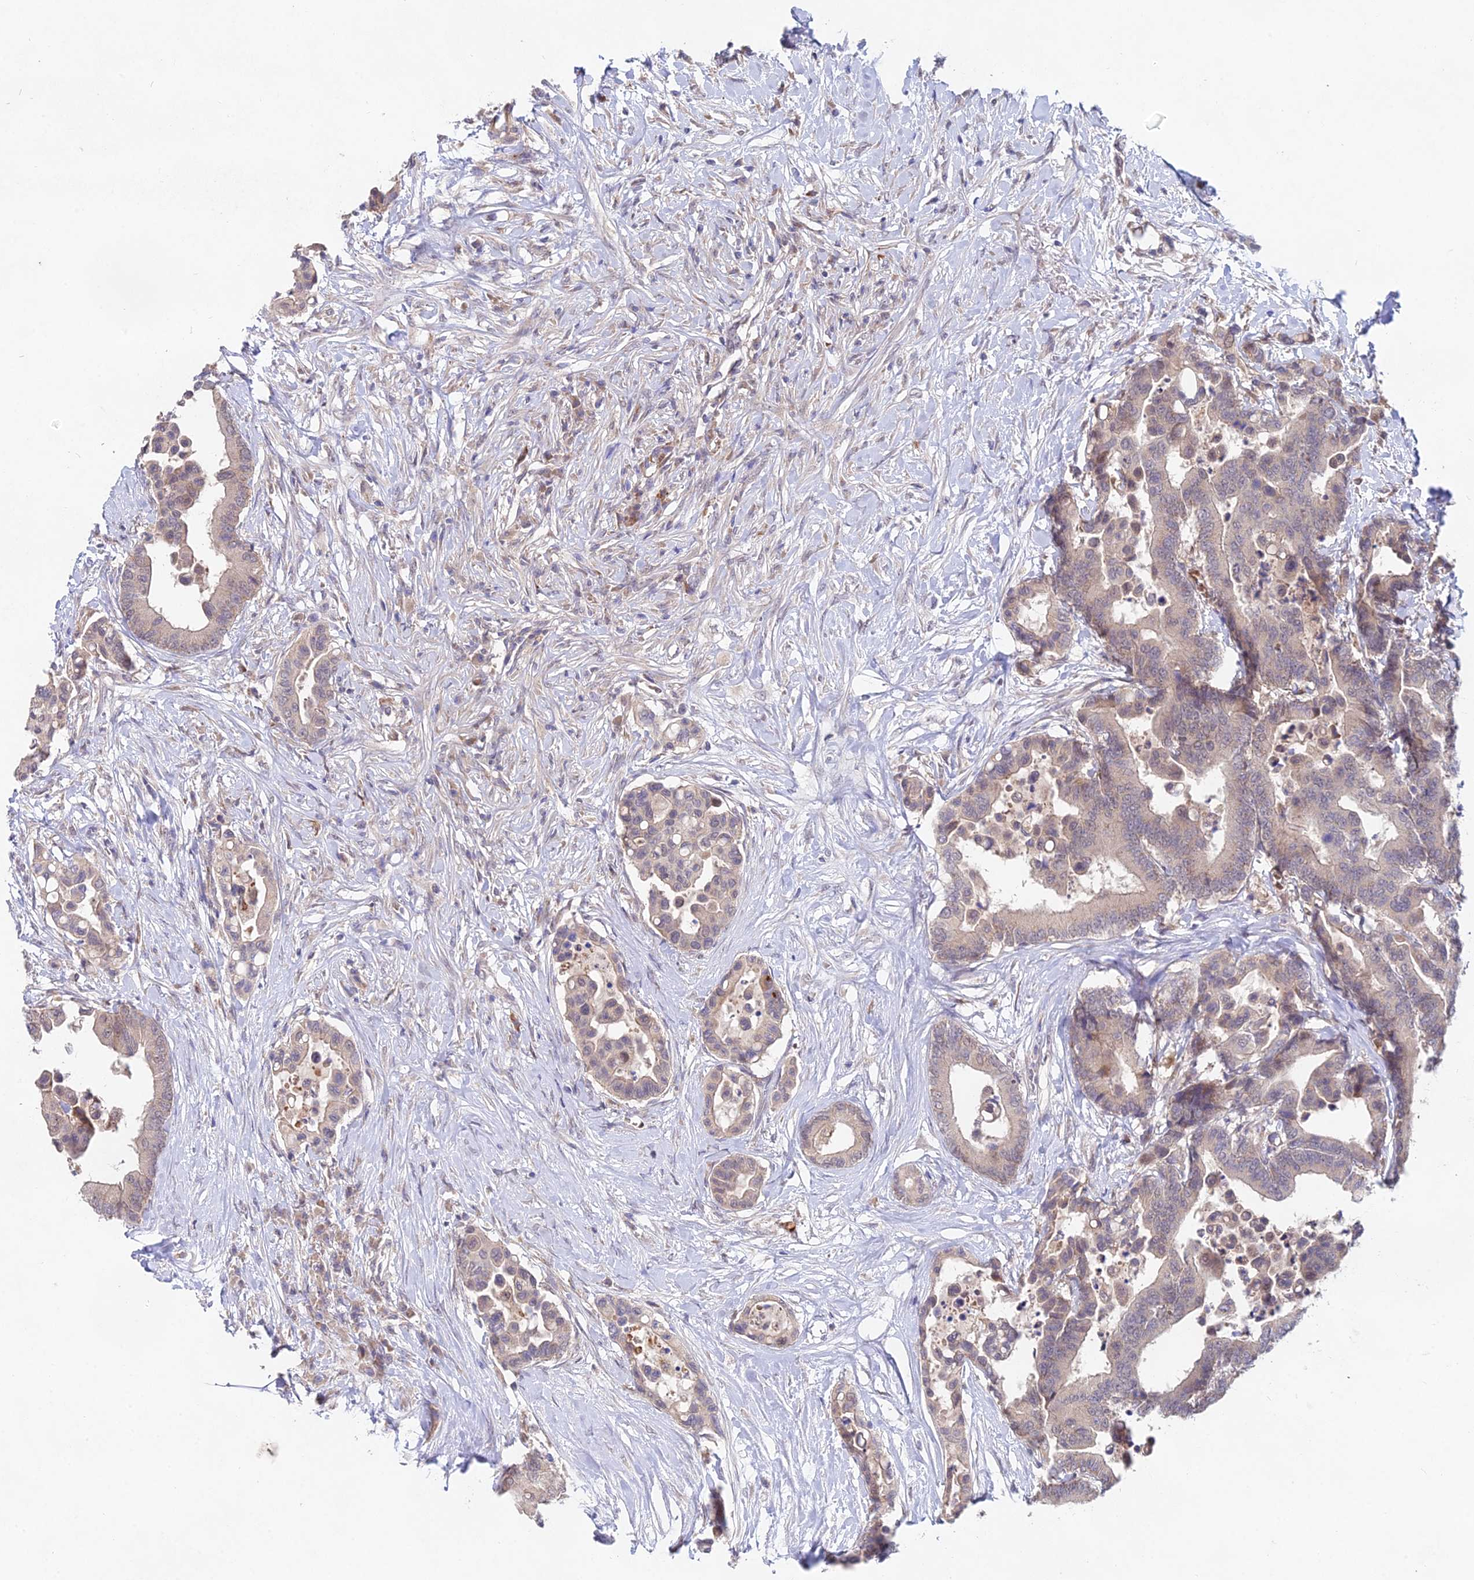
{"staining": {"intensity": "negative", "quantity": "none", "location": "none"}, "tissue": "colorectal cancer", "cell_type": "Tumor cells", "image_type": "cancer", "snomed": [{"axis": "morphology", "description": "Normal tissue, NOS"}, {"axis": "morphology", "description": "Adenocarcinoma, NOS"}, {"axis": "topography", "description": "Colon"}], "caption": "Immunohistochemical staining of colorectal adenocarcinoma shows no significant positivity in tumor cells.", "gene": "WDR43", "patient": {"sex": "male", "age": 82}}